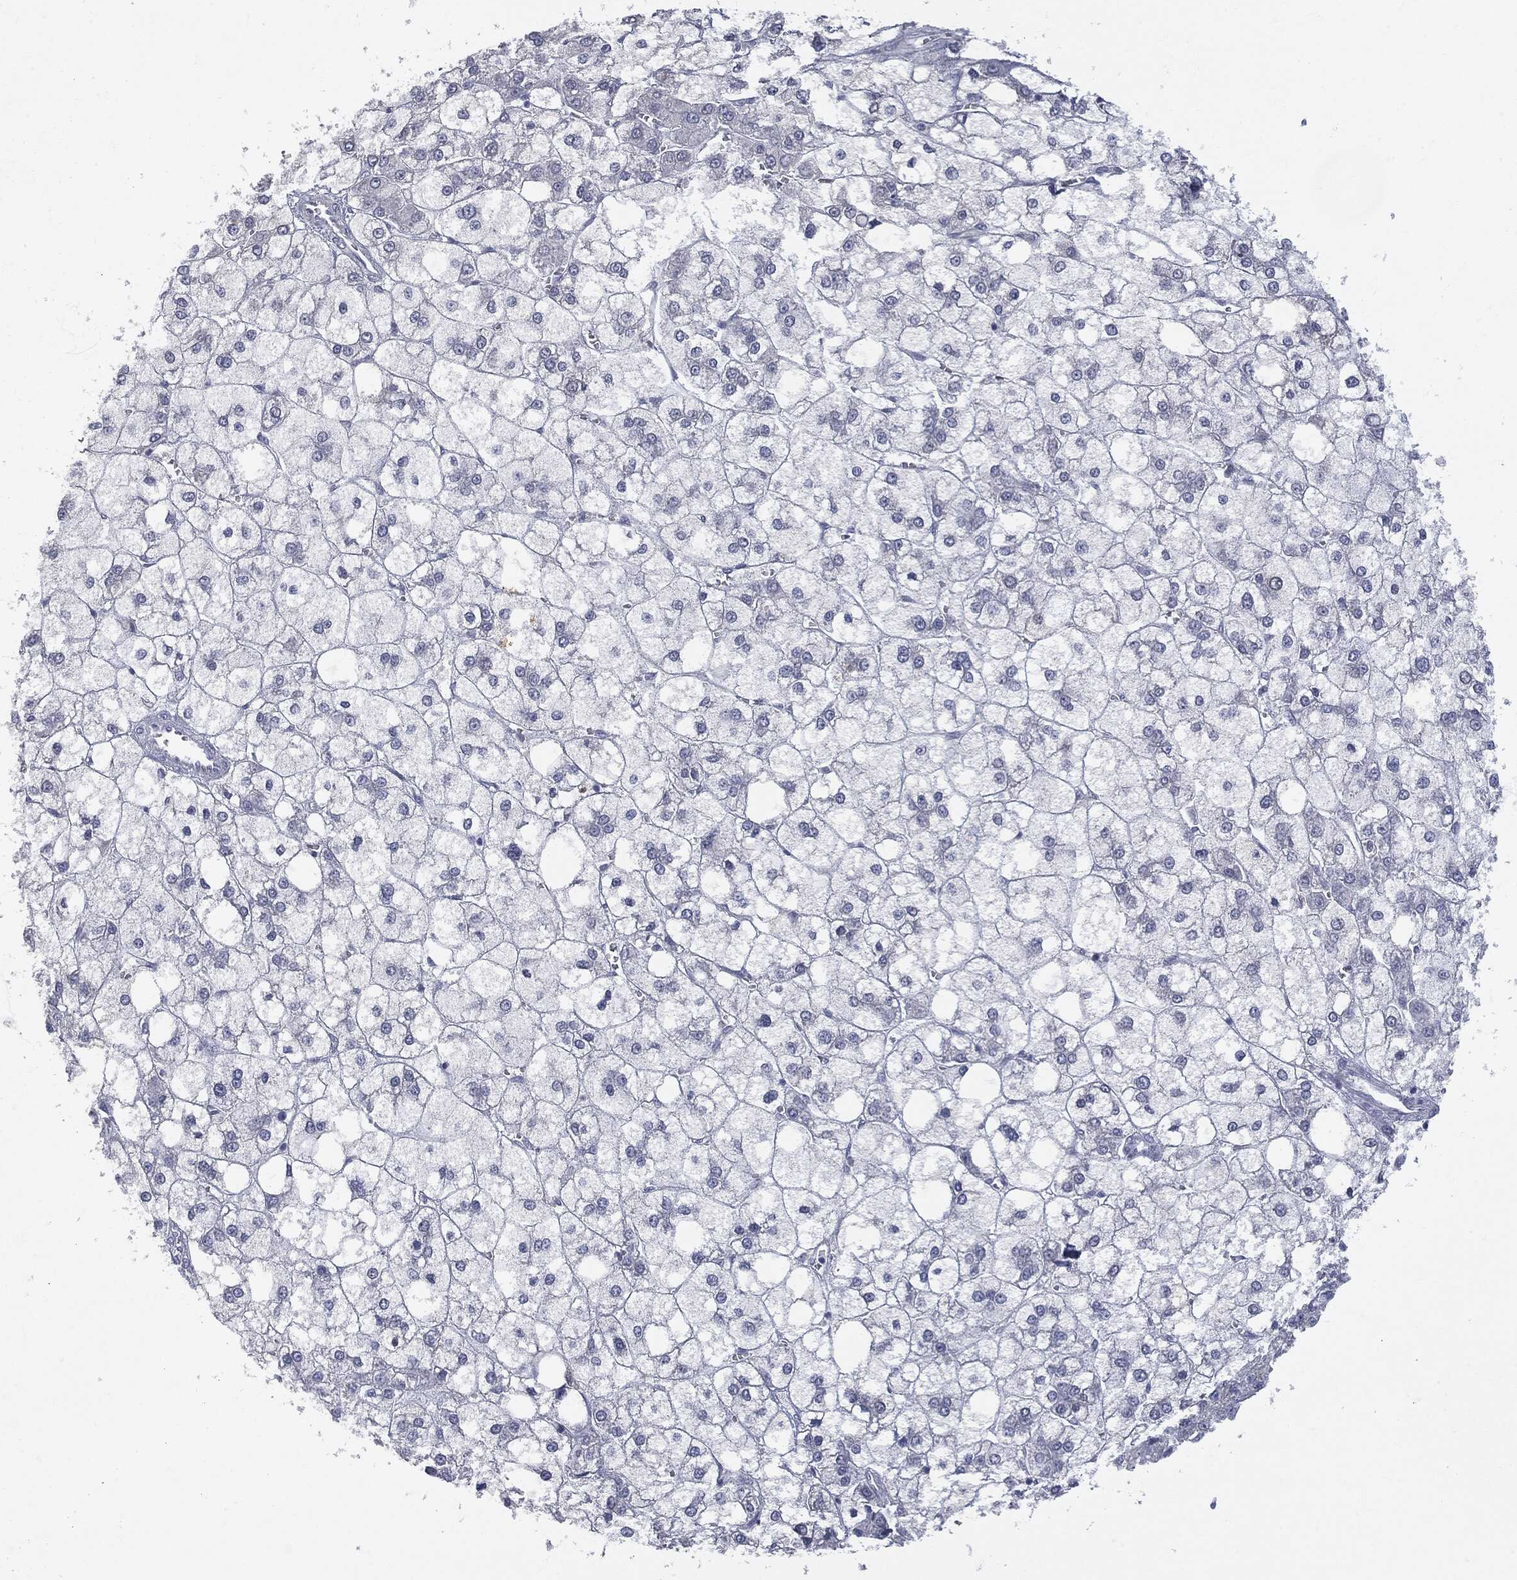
{"staining": {"intensity": "negative", "quantity": "none", "location": "none"}, "tissue": "liver cancer", "cell_type": "Tumor cells", "image_type": "cancer", "snomed": [{"axis": "morphology", "description": "Carcinoma, Hepatocellular, NOS"}, {"axis": "topography", "description": "Liver"}], "caption": "Micrograph shows no significant protein positivity in tumor cells of liver cancer.", "gene": "UBE2C", "patient": {"sex": "female", "age": 73}}